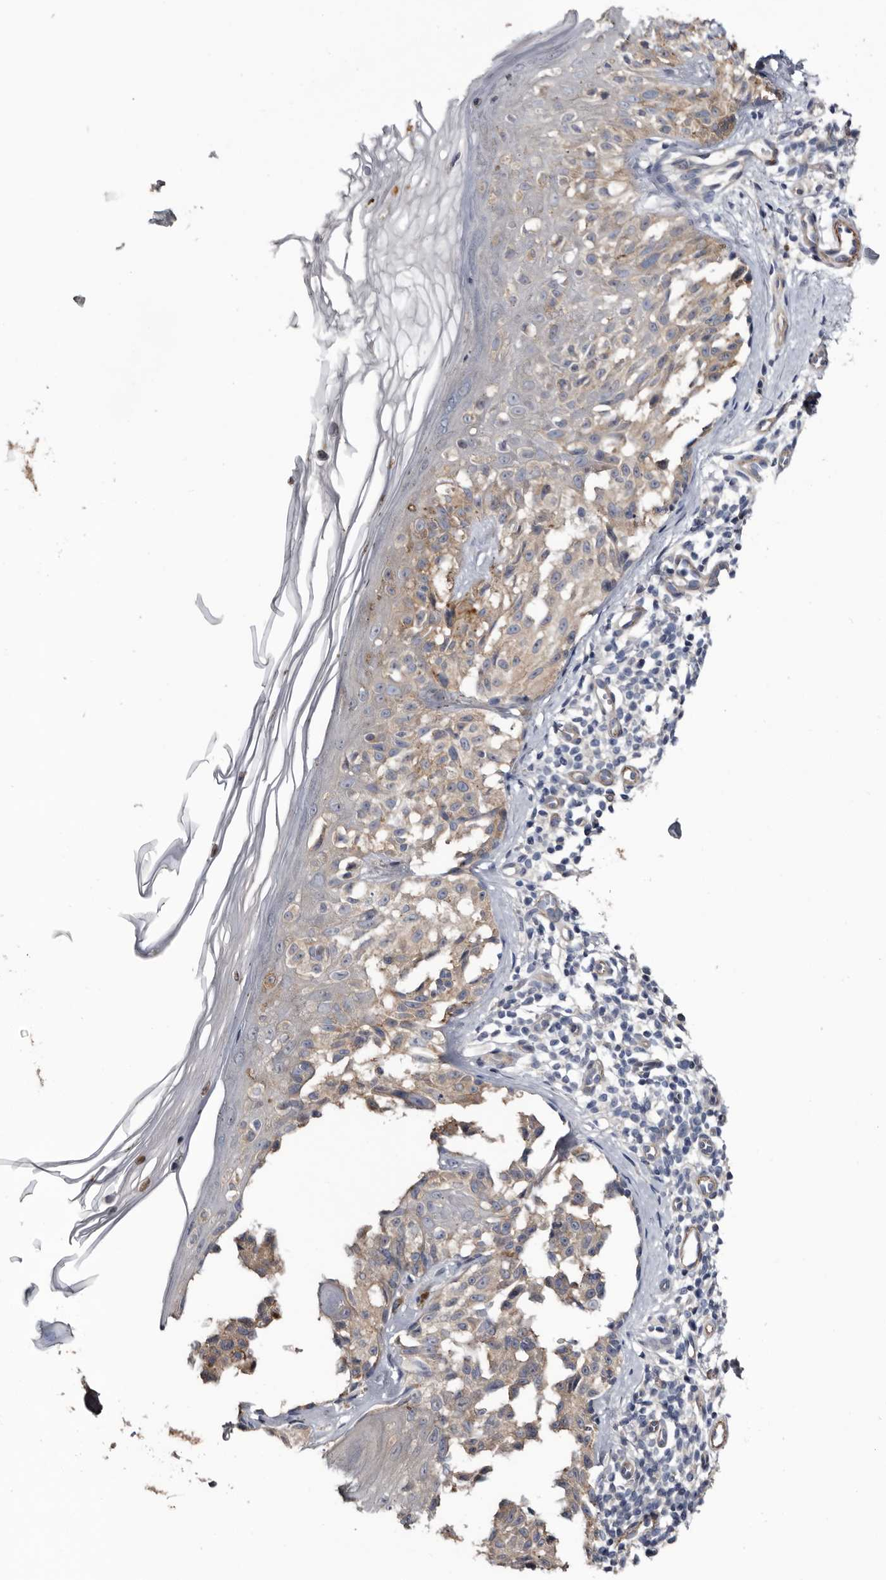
{"staining": {"intensity": "weak", "quantity": "<25%", "location": "cytoplasmic/membranous"}, "tissue": "melanoma", "cell_type": "Tumor cells", "image_type": "cancer", "snomed": [{"axis": "morphology", "description": "Malignant melanoma, NOS"}, {"axis": "topography", "description": "Skin"}], "caption": "This is an IHC histopathology image of human malignant melanoma. There is no staining in tumor cells.", "gene": "IARS1", "patient": {"sex": "female", "age": 50}}